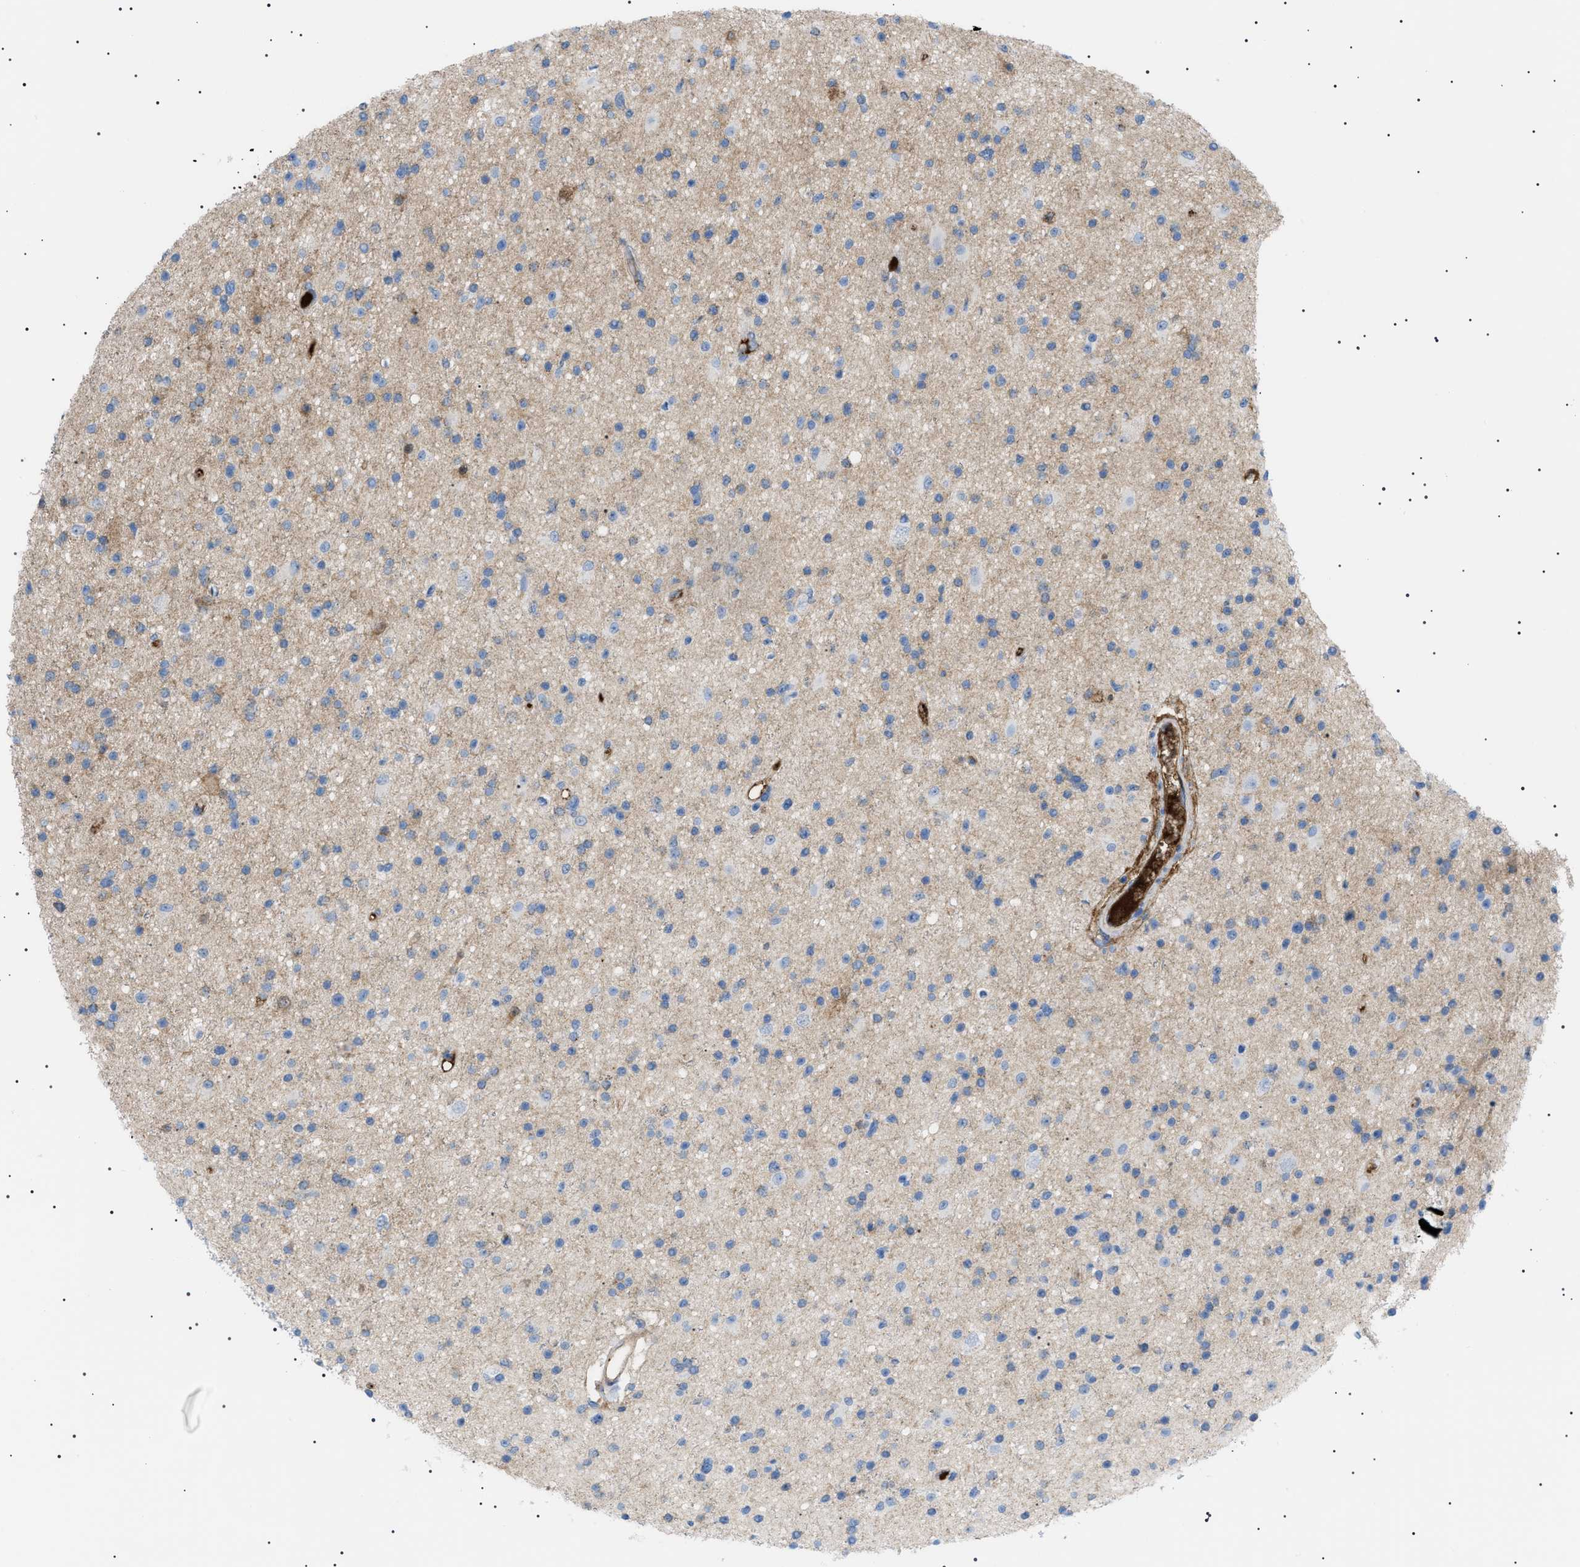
{"staining": {"intensity": "weak", "quantity": ">75%", "location": "cytoplasmic/membranous"}, "tissue": "glioma", "cell_type": "Tumor cells", "image_type": "cancer", "snomed": [{"axis": "morphology", "description": "Glioma, malignant, High grade"}, {"axis": "topography", "description": "Brain"}], "caption": "The immunohistochemical stain labels weak cytoplasmic/membranous staining in tumor cells of glioma tissue.", "gene": "LPA", "patient": {"sex": "male", "age": 33}}